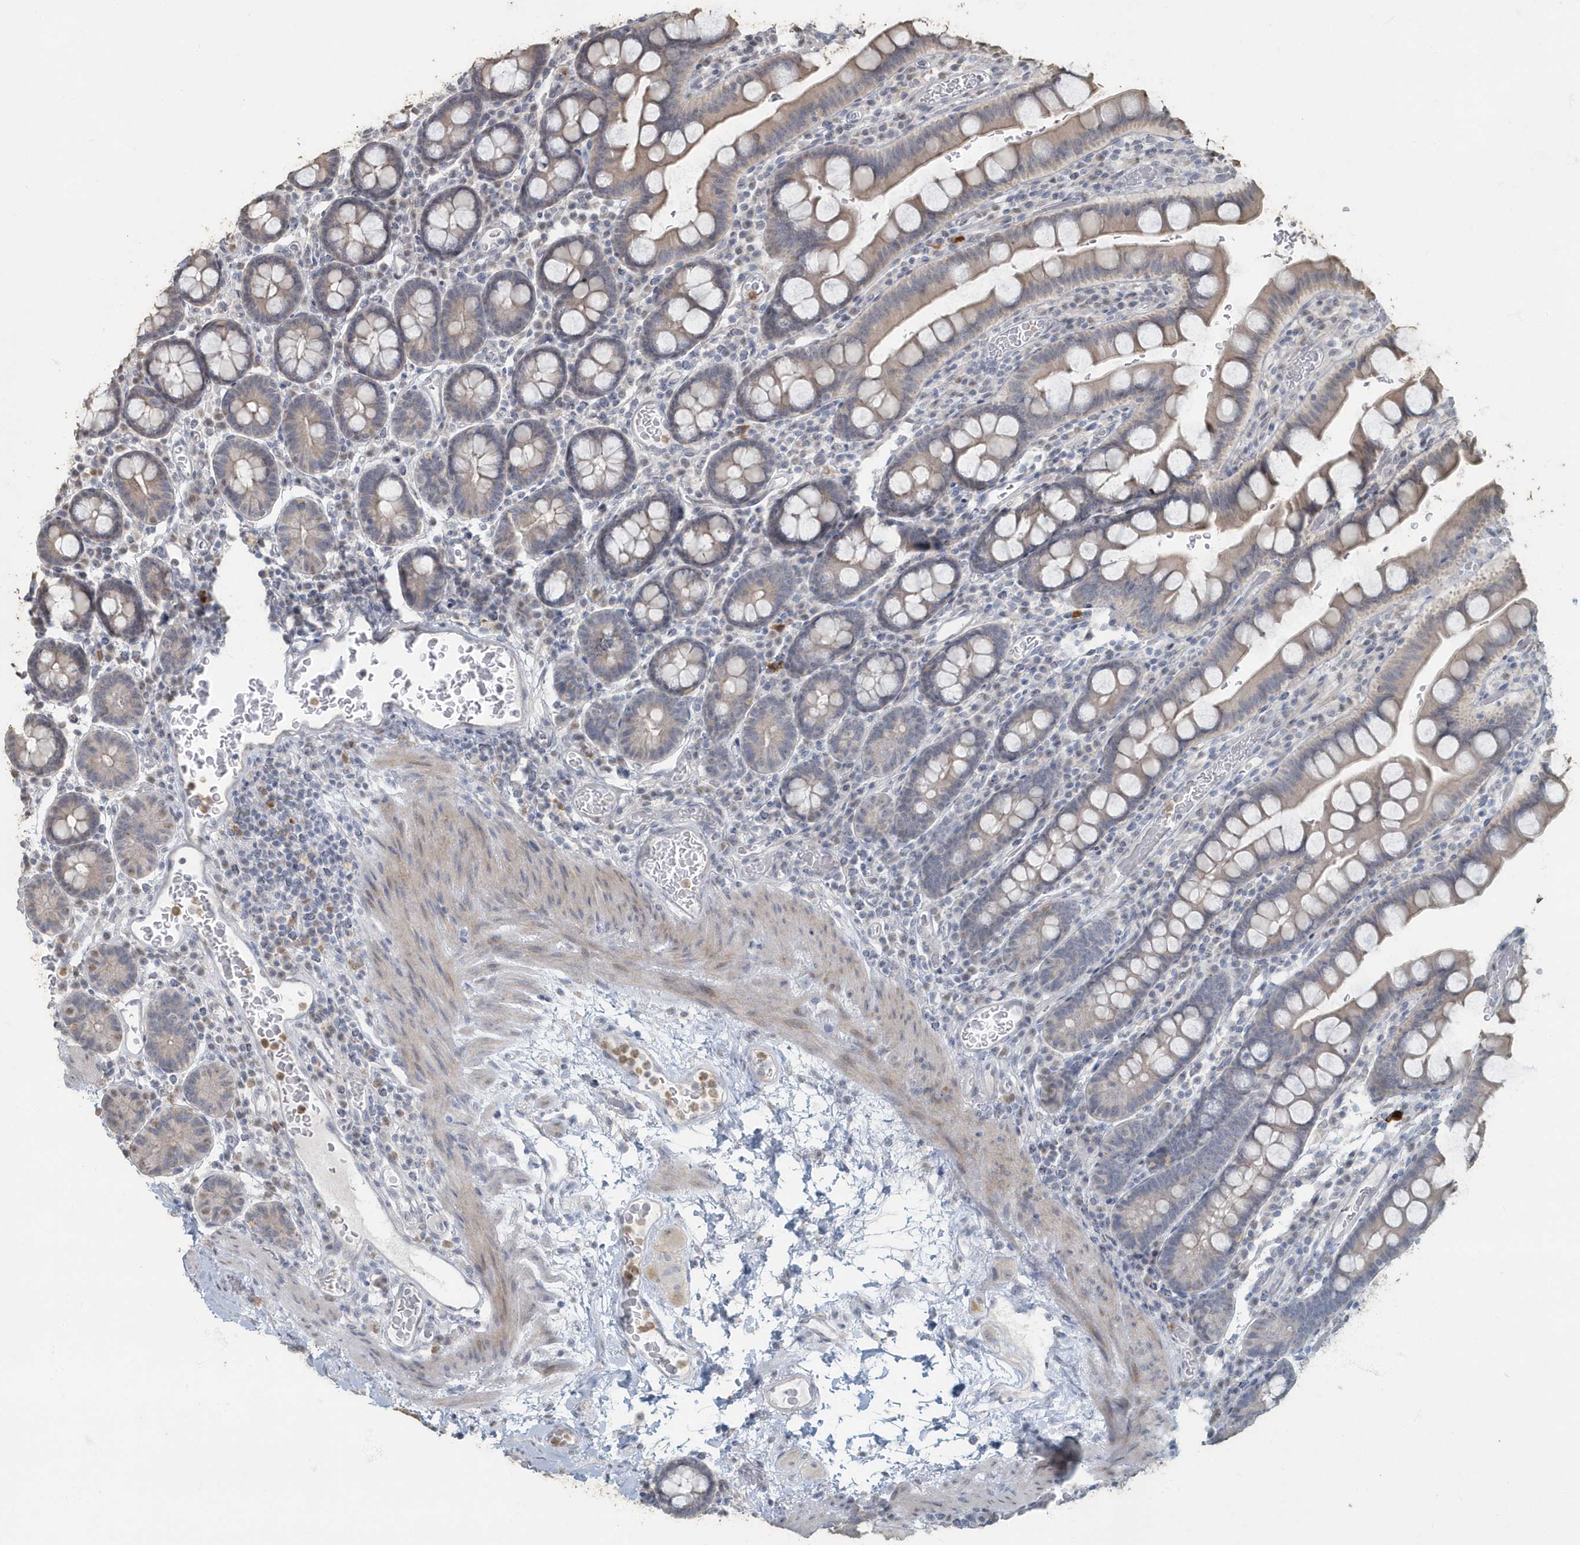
{"staining": {"intensity": "weak", "quantity": "25%-75%", "location": "cytoplasmic/membranous"}, "tissue": "small intestine", "cell_type": "Glandular cells", "image_type": "normal", "snomed": [{"axis": "morphology", "description": "Normal tissue, NOS"}, {"axis": "topography", "description": "Stomach, upper"}, {"axis": "topography", "description": "Stomach, lower"}, {"axis": "topography", "description": "Small intestine"}], "caption": "IHC of benign small intestine demonstrates low levels of weak cytoplasmic/membranous expression in approximately 25%-75% of glandular cells.", "gene": "MYOT", "patient": {"sex": "male", "age": 68}}